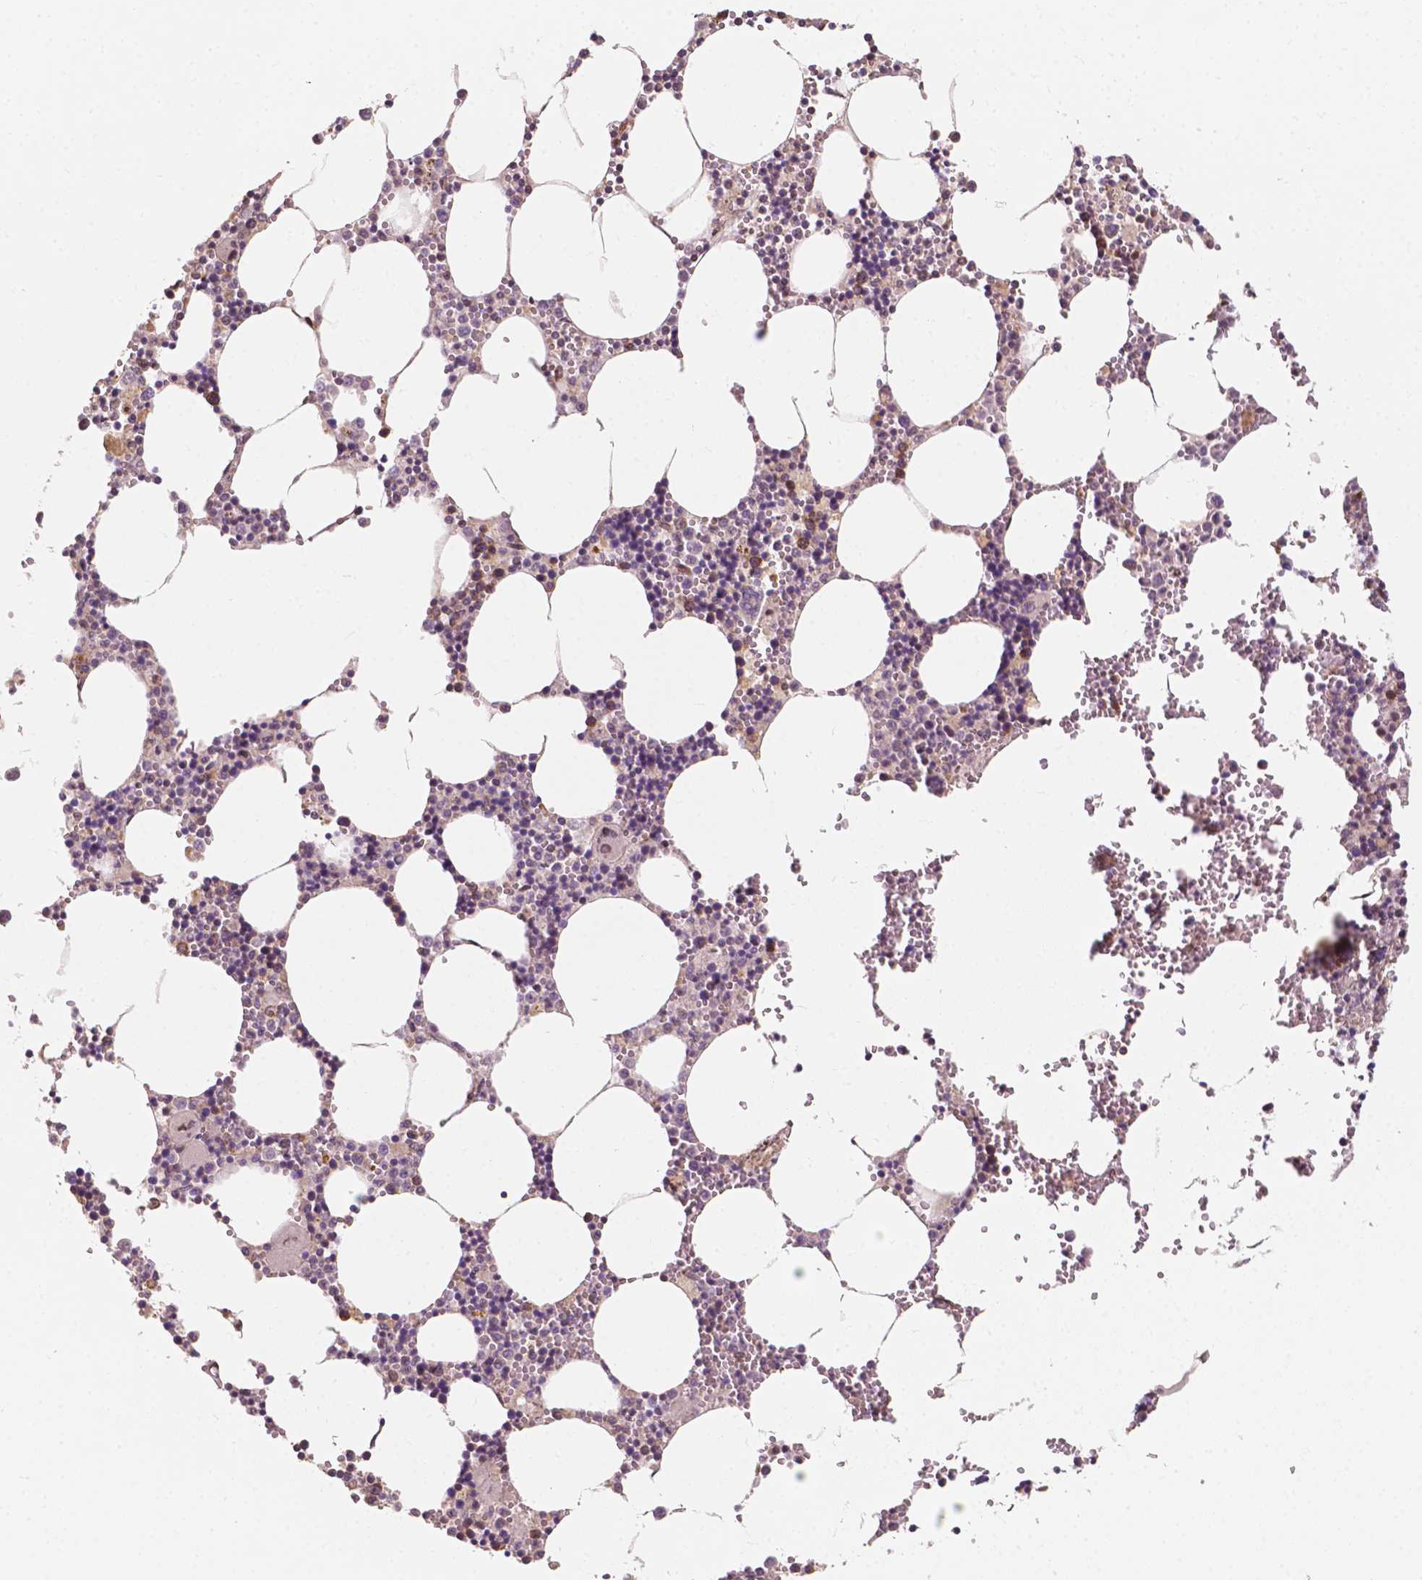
{"staining": {"intensity": "moderate", "quantity": "25%-75%", "location": "cytoplasmic/membranous"}, "tissue": "bone marrow", "cell_type": "Hematopoietic cells", "image_type": "normal", "snomed": [{"axis": "morphology", "description": "Normal tissue, NOS"}, {"axis": "topography", "description": "Bone marrow"}], "caption": "Immunohistochemical staining of unremarkable human bone marrow exhibits moderate cytoplasmic/membranous protein positivity in about 25%-75% of hematopoietic cells.", "gene": "G3BP1", "patient": {"sex": "male", "age": 54}}